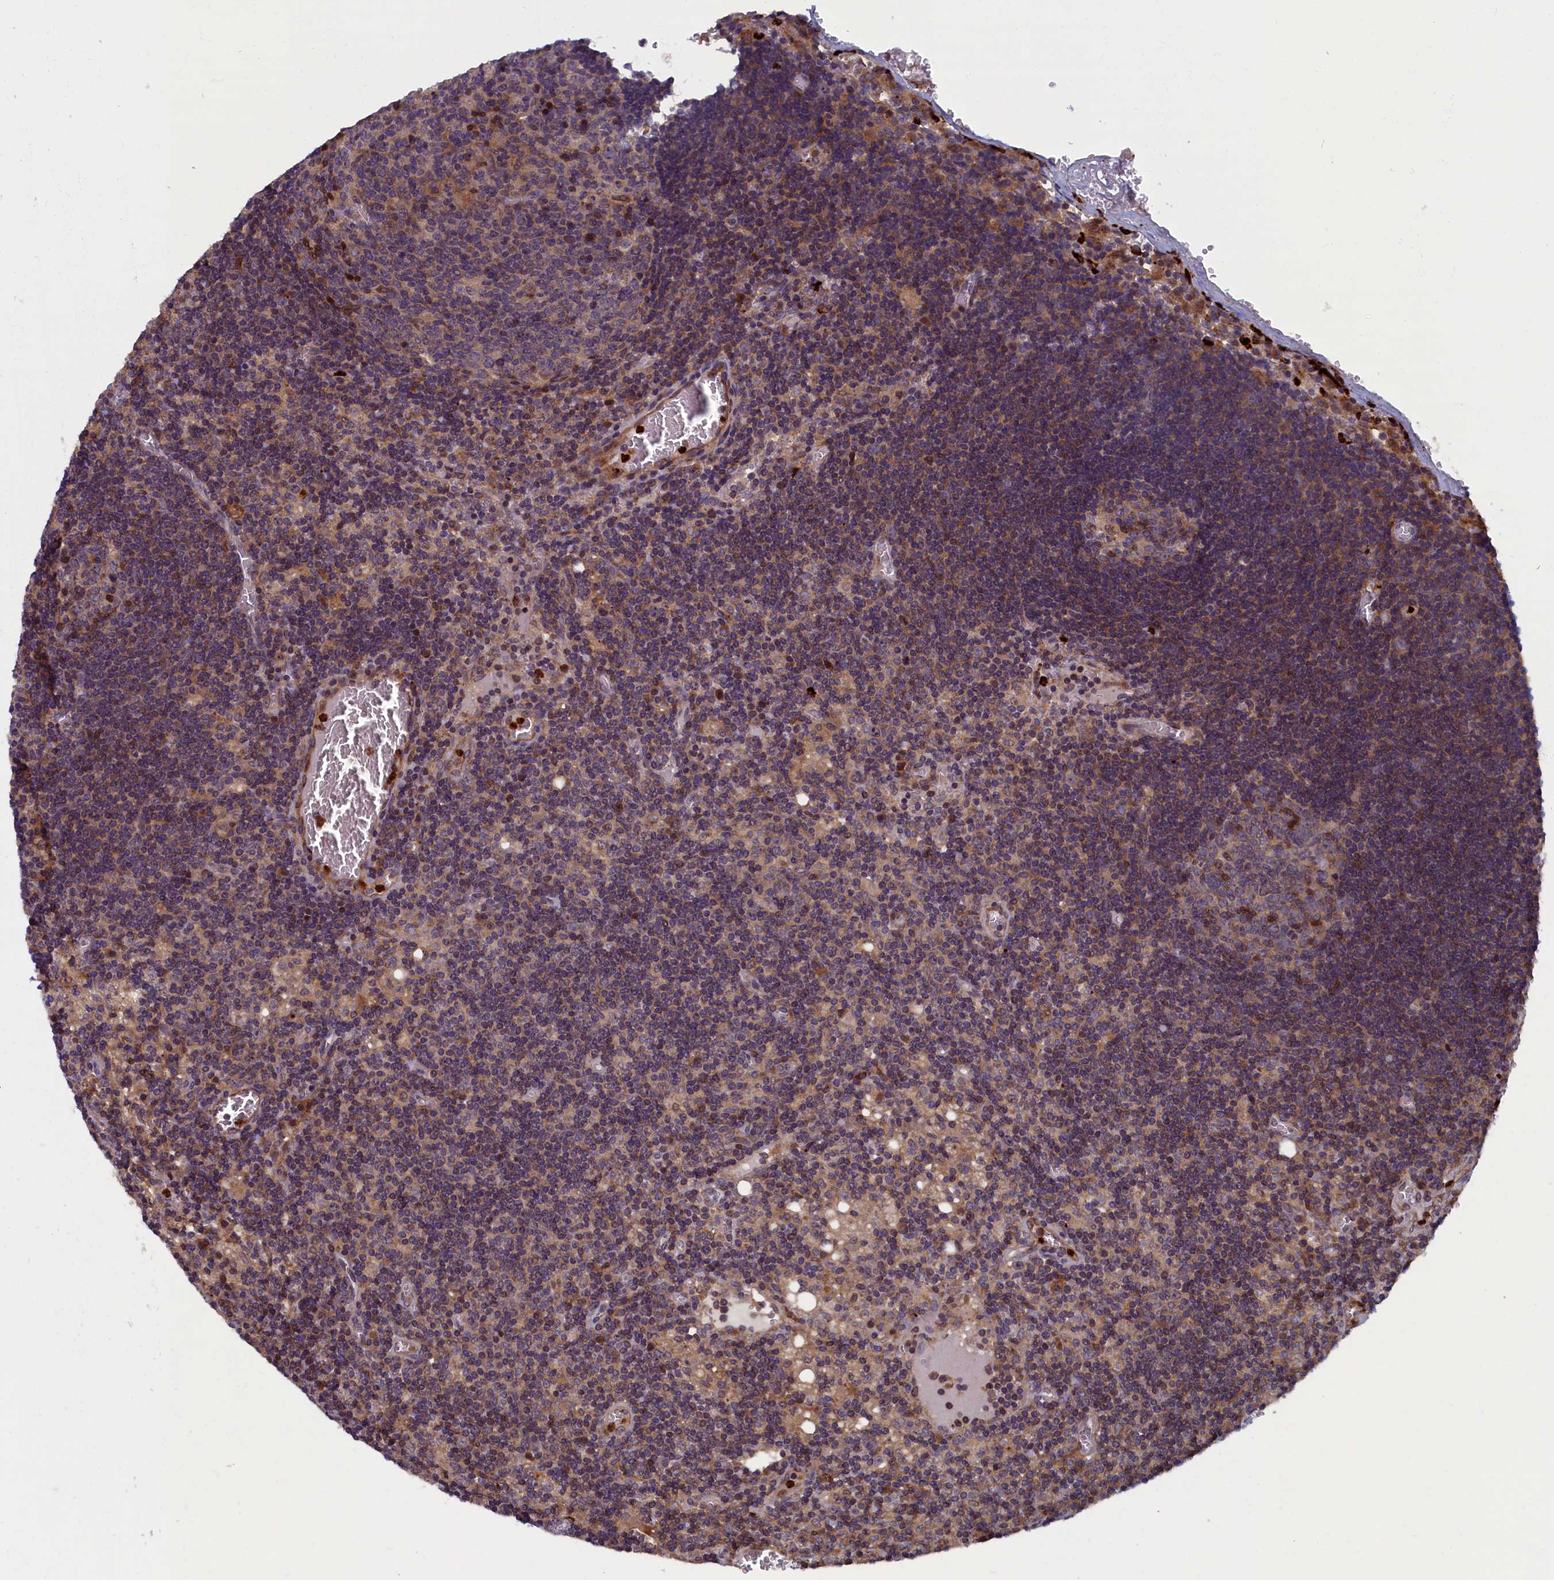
{"staining": {"intensity": "moderate", "quantity": "<25%", "location": "cytoplasmic/membranous"}, "tissue": "lymph node", "cell_type": "Germinal center cells", "image_type": "normal", "snomed": [{"axis": "morphology", "description": "Normal tissue, NOS"}, {"axis": "topography", "description": "Lymph node"}], "caption": "Immunohistochemical staining of unremarkable human lymph node displays <25% levels of moderate cytoplasmic/membranous protein positivity in about <25% of germinal center cells.", "gene": "TNK2", "patient": {"sex": "female", "age": 73}}